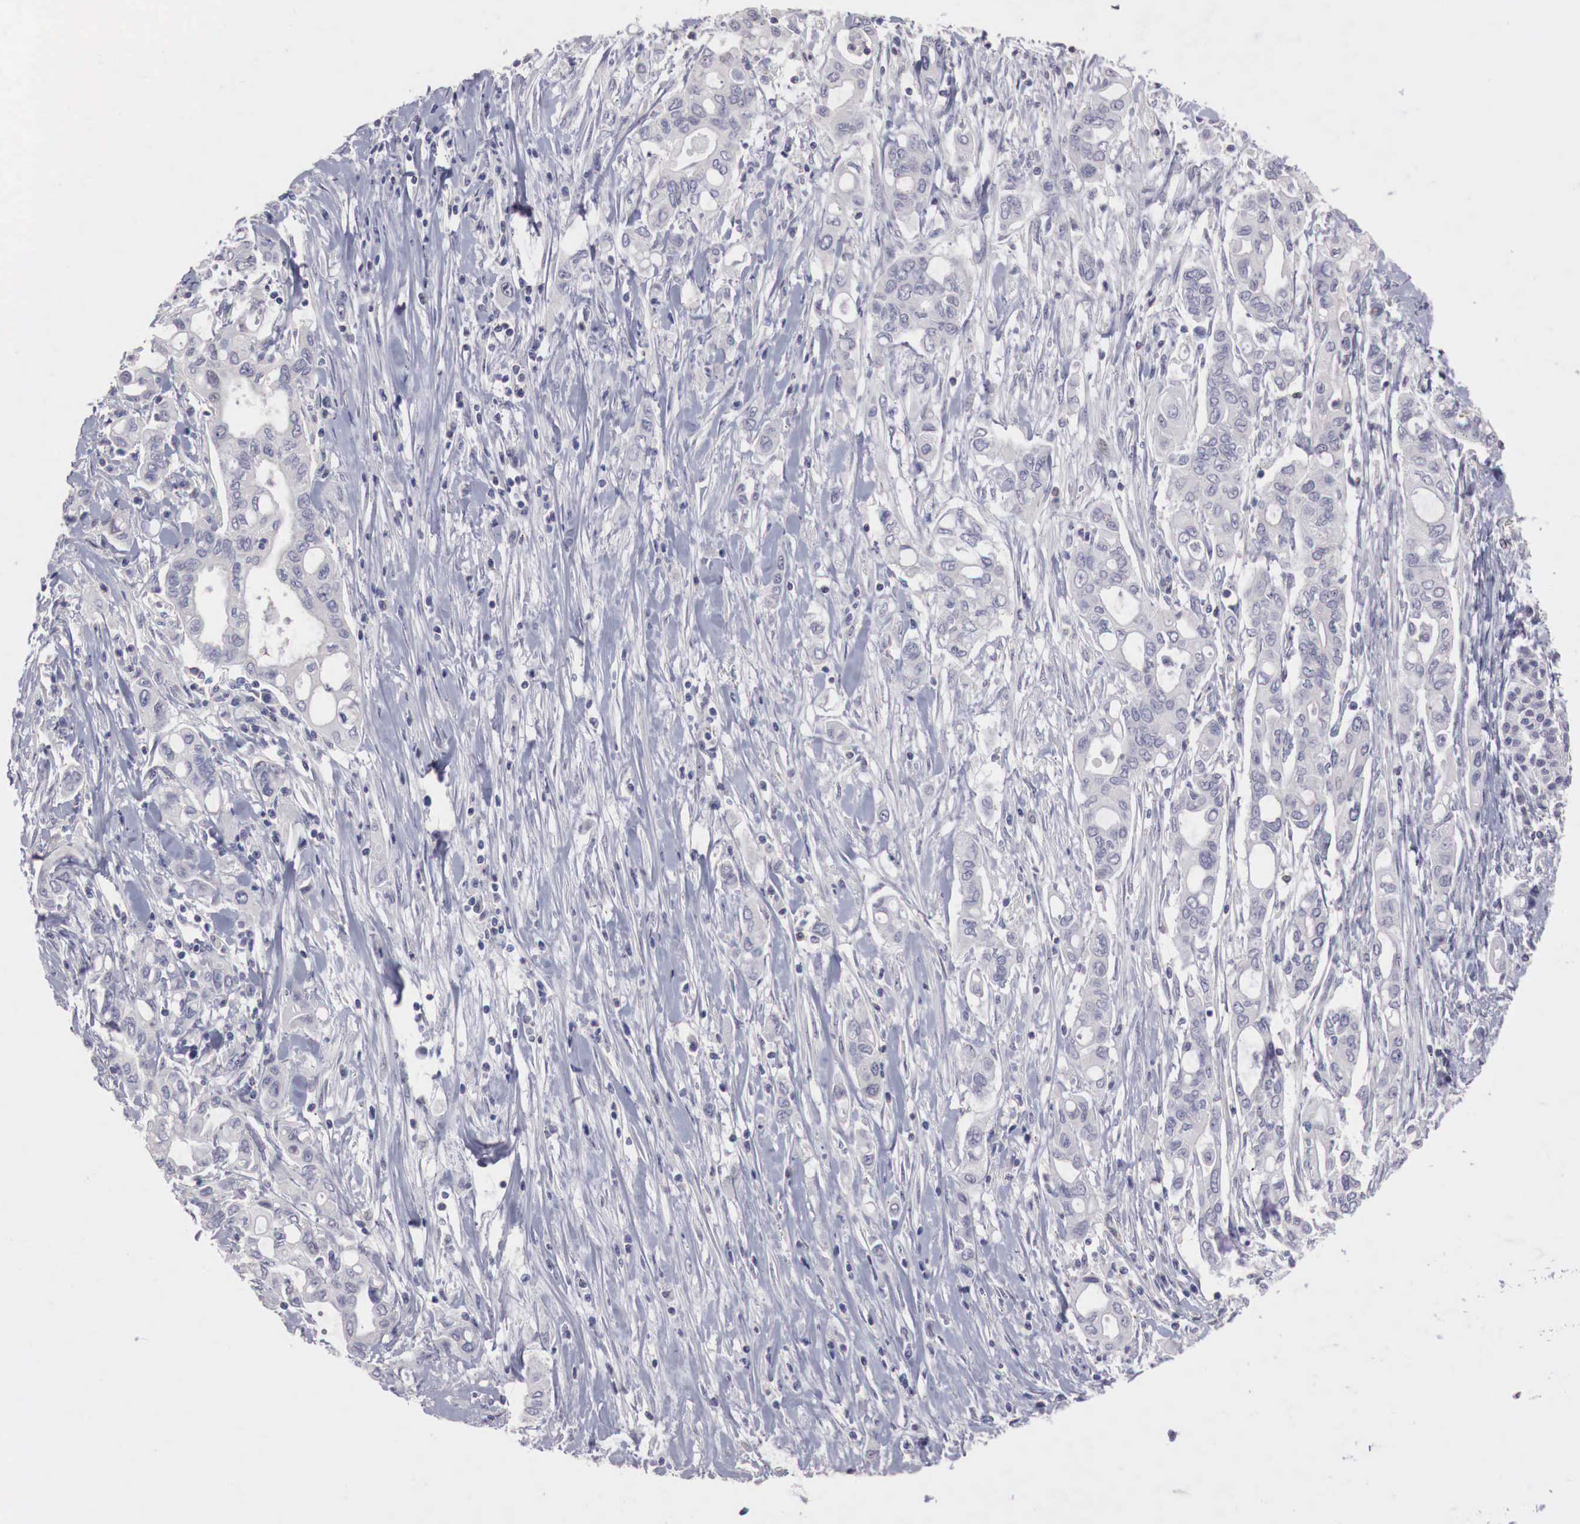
{"staining": {"intensity": "negative", "quantity": "none", "location": "none"}, "tissue": "pancreatic cancer", "cell_type": "Tumor cells", "image_type": "cancer", "snomed": [{"axis": "morphology", "description": "Adenocarcinoma, NOS"}, {"axis": "topography", "description": "Pancreas"}], "caption": "The micrograph demonstrates no staining of tumor cells in pancreatic cancer.", "gene": "GATA1", "patient": {"sex": "female", "age": 57}}